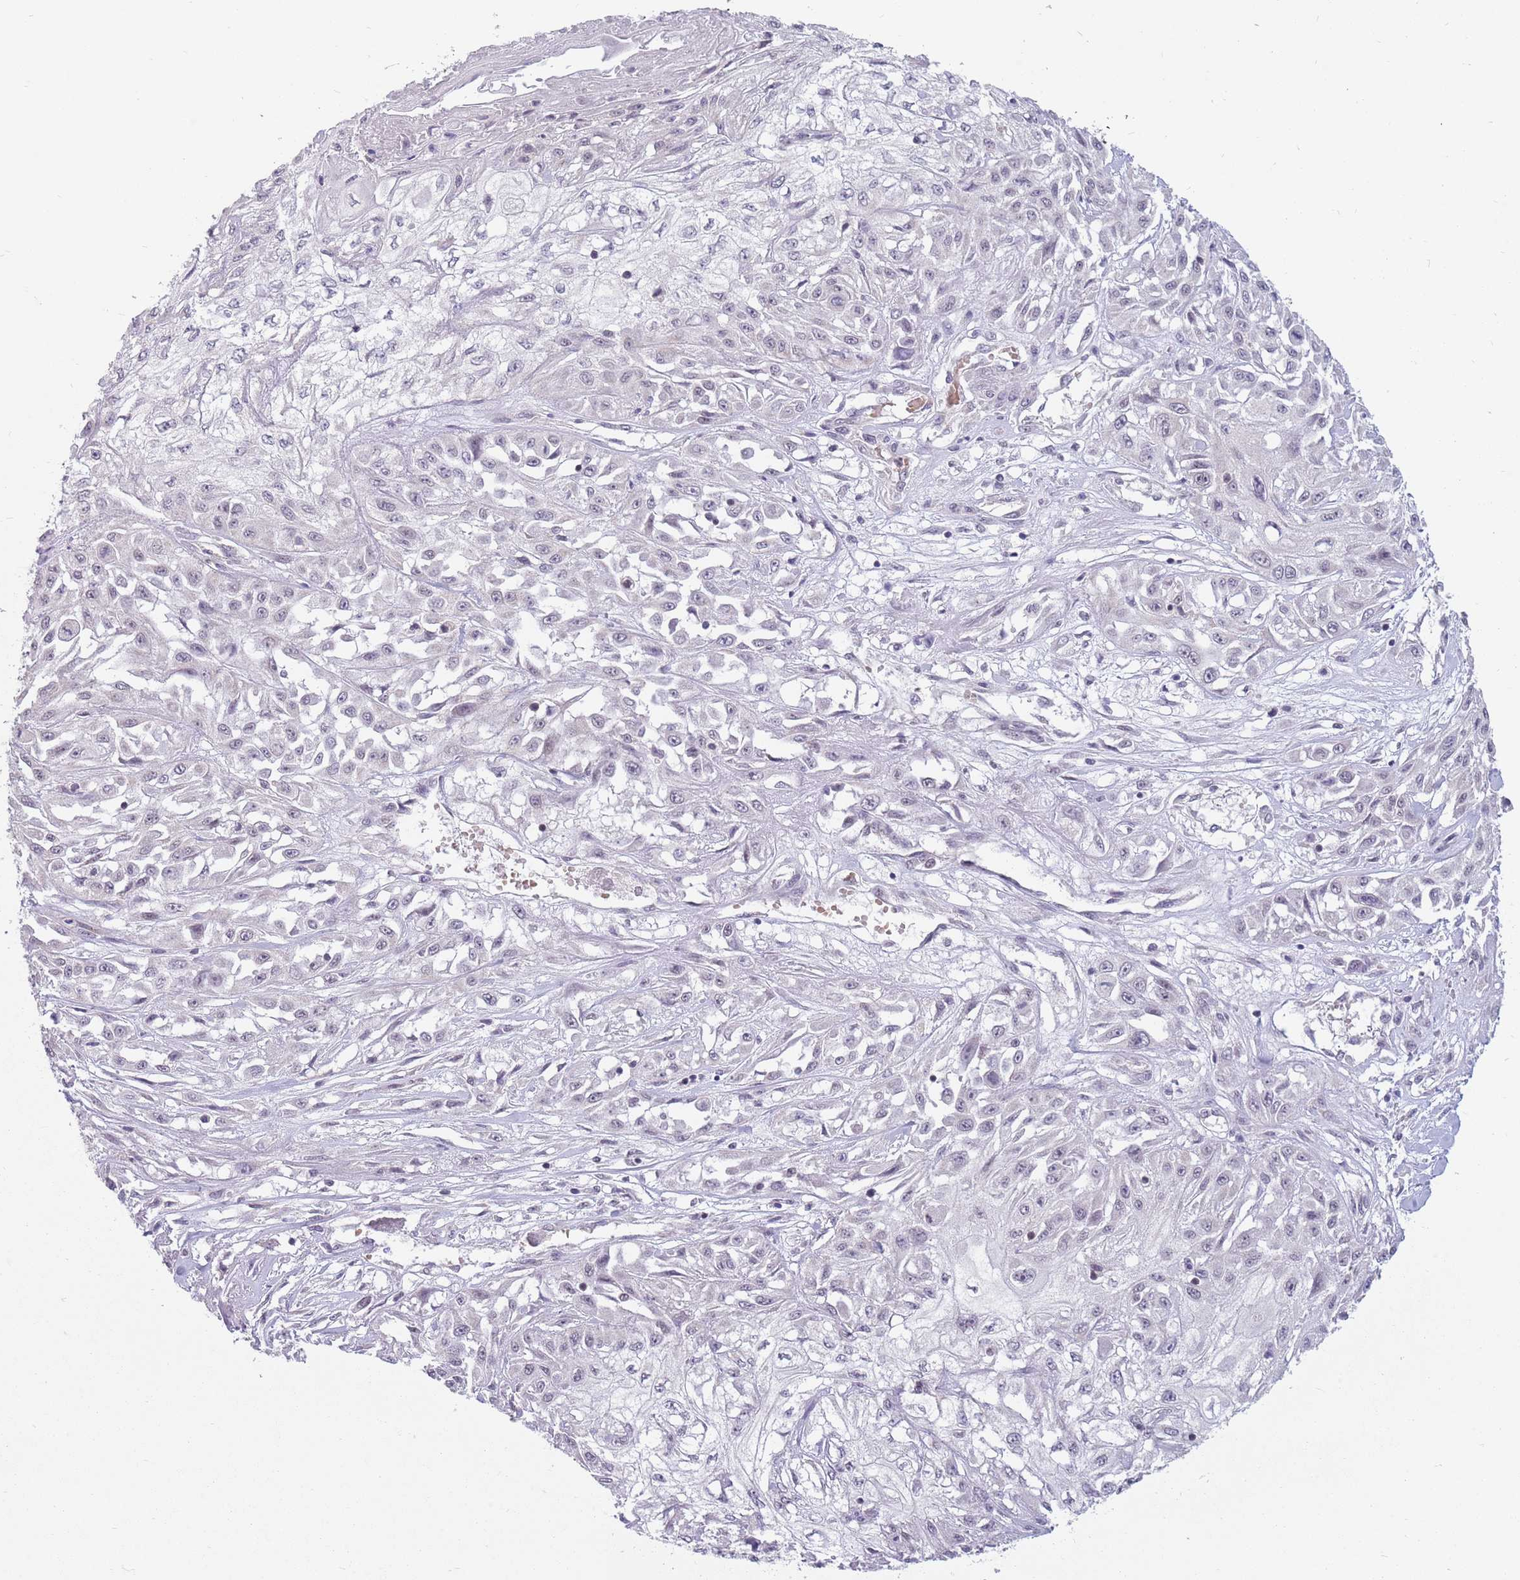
{"staining": {"intensity": "negative", "quantity": "none", "location": "none"}, "tissue": "skin cancer", "cell_type": "Tumor cells", "image_type": "cancer", "snomed": [{"axis": "morphology", "description": "Squamous cell carcinoma, NOS"}, {"axis": "morphology", "description": "Squamous cell carcinoma, metastatic, NOS"}, {"axis": "topography", "description": "Skin"}, {"axis": "topography", "description": "Lymph node"}], "caption": "A high-resolution micrograph shows IHC staining of skin metastatic squamous cell carcinoma, which demonstrates no significant staining in tumor cells.", "gene": "ZNF574", "patient": {"sex": "male", "age": 75}}